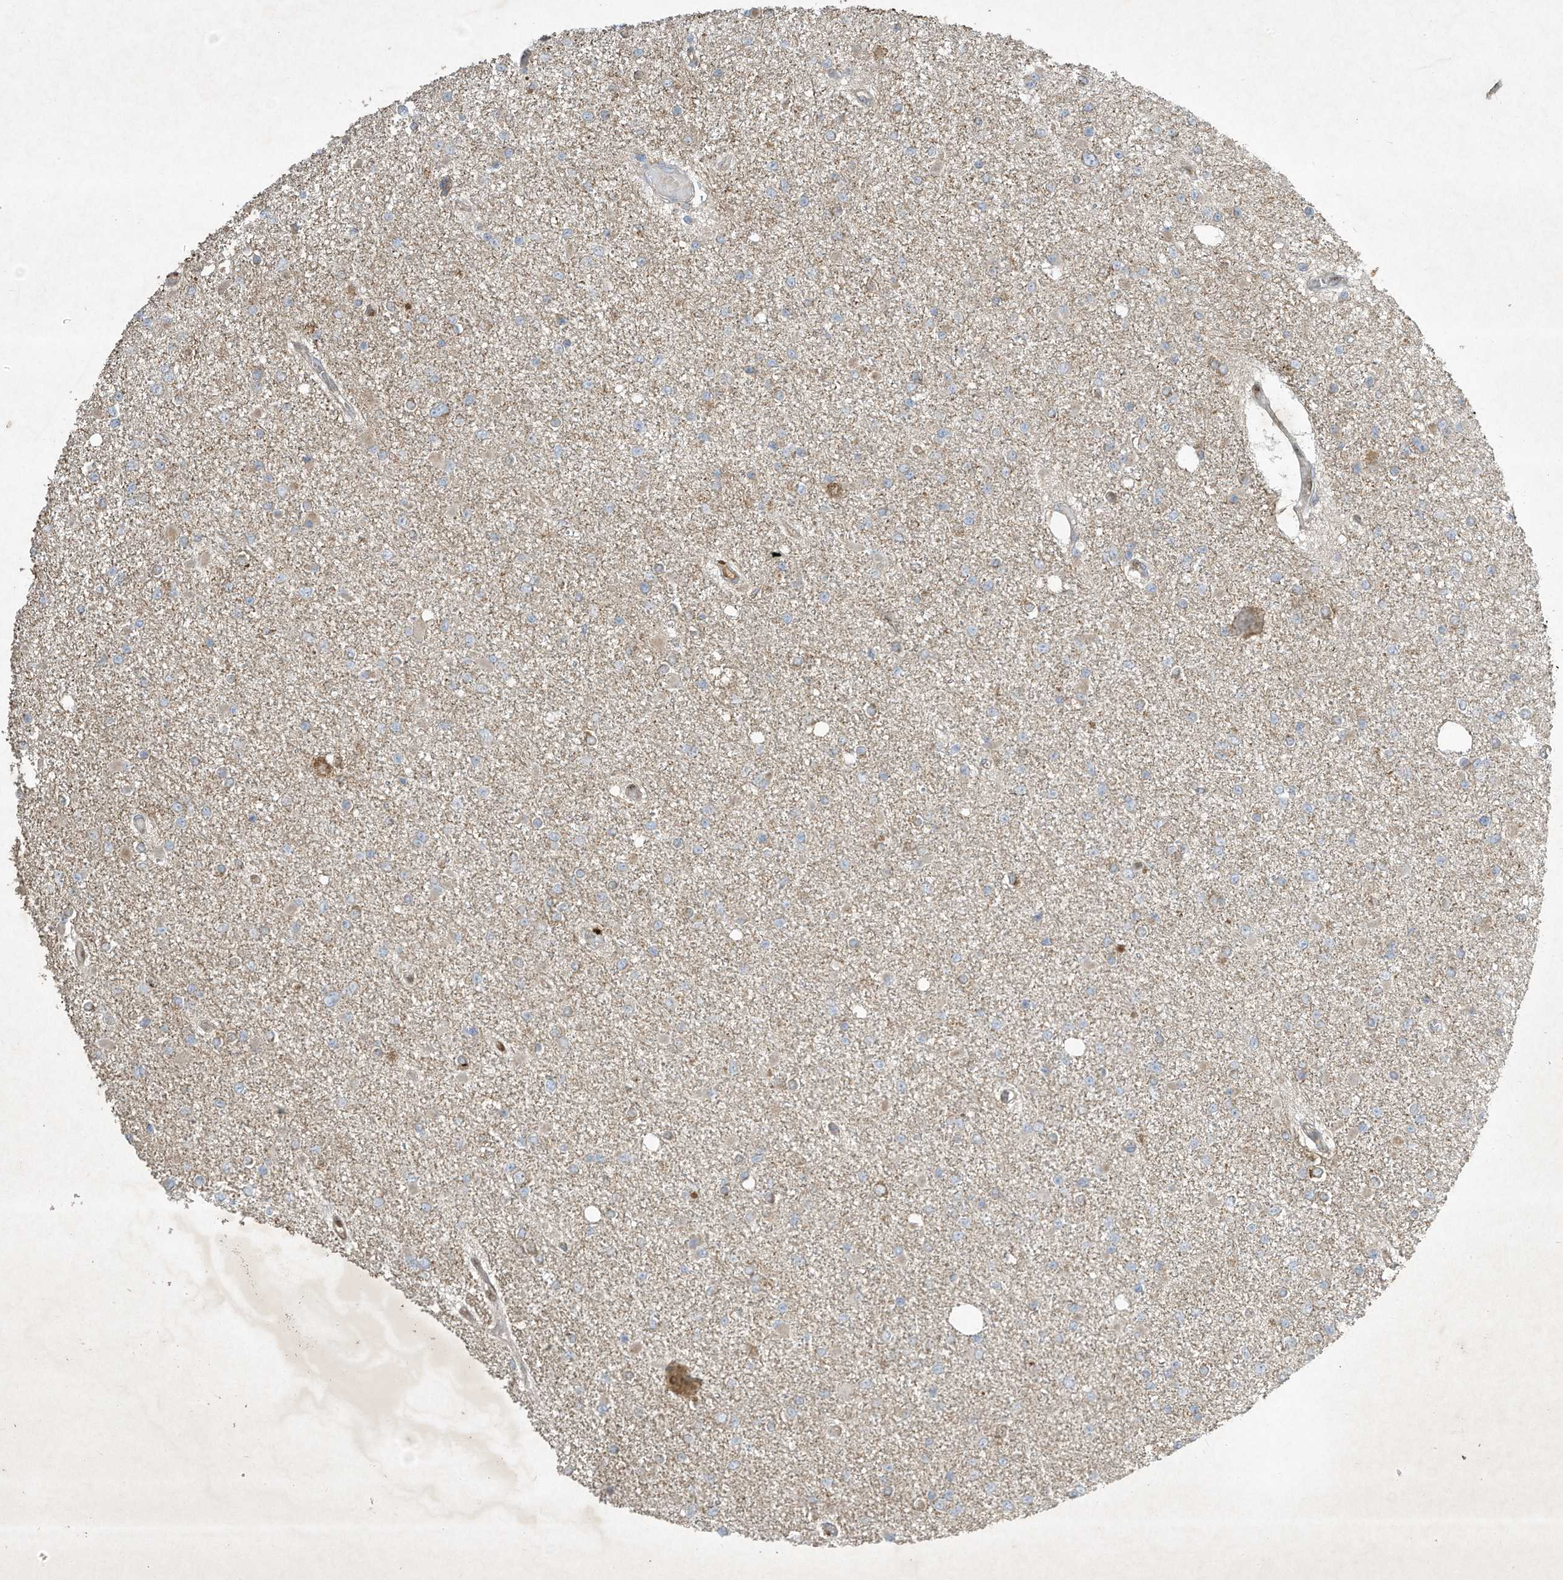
{"staining": {"intensity": "negative", "quantity": "none", "location": "none"}, "tissue": "glioma", "cell_type": "Tumor cells", "image_type": "cancer", "snomed": [{"axis": "morphology", "description": "Glioma, malignant, Low grade"}, {"axis": "topography", "description": "Brain"}], "caption": "Immunohistochemistry (IHC) histopathology image of neoplastic tissue: human low-grade glioma (malignant) stained with DAB displays no significant protein staining in tumor cells.", "gene": "SYNJ2", "patient": {"sex": "female", "age": 22}}